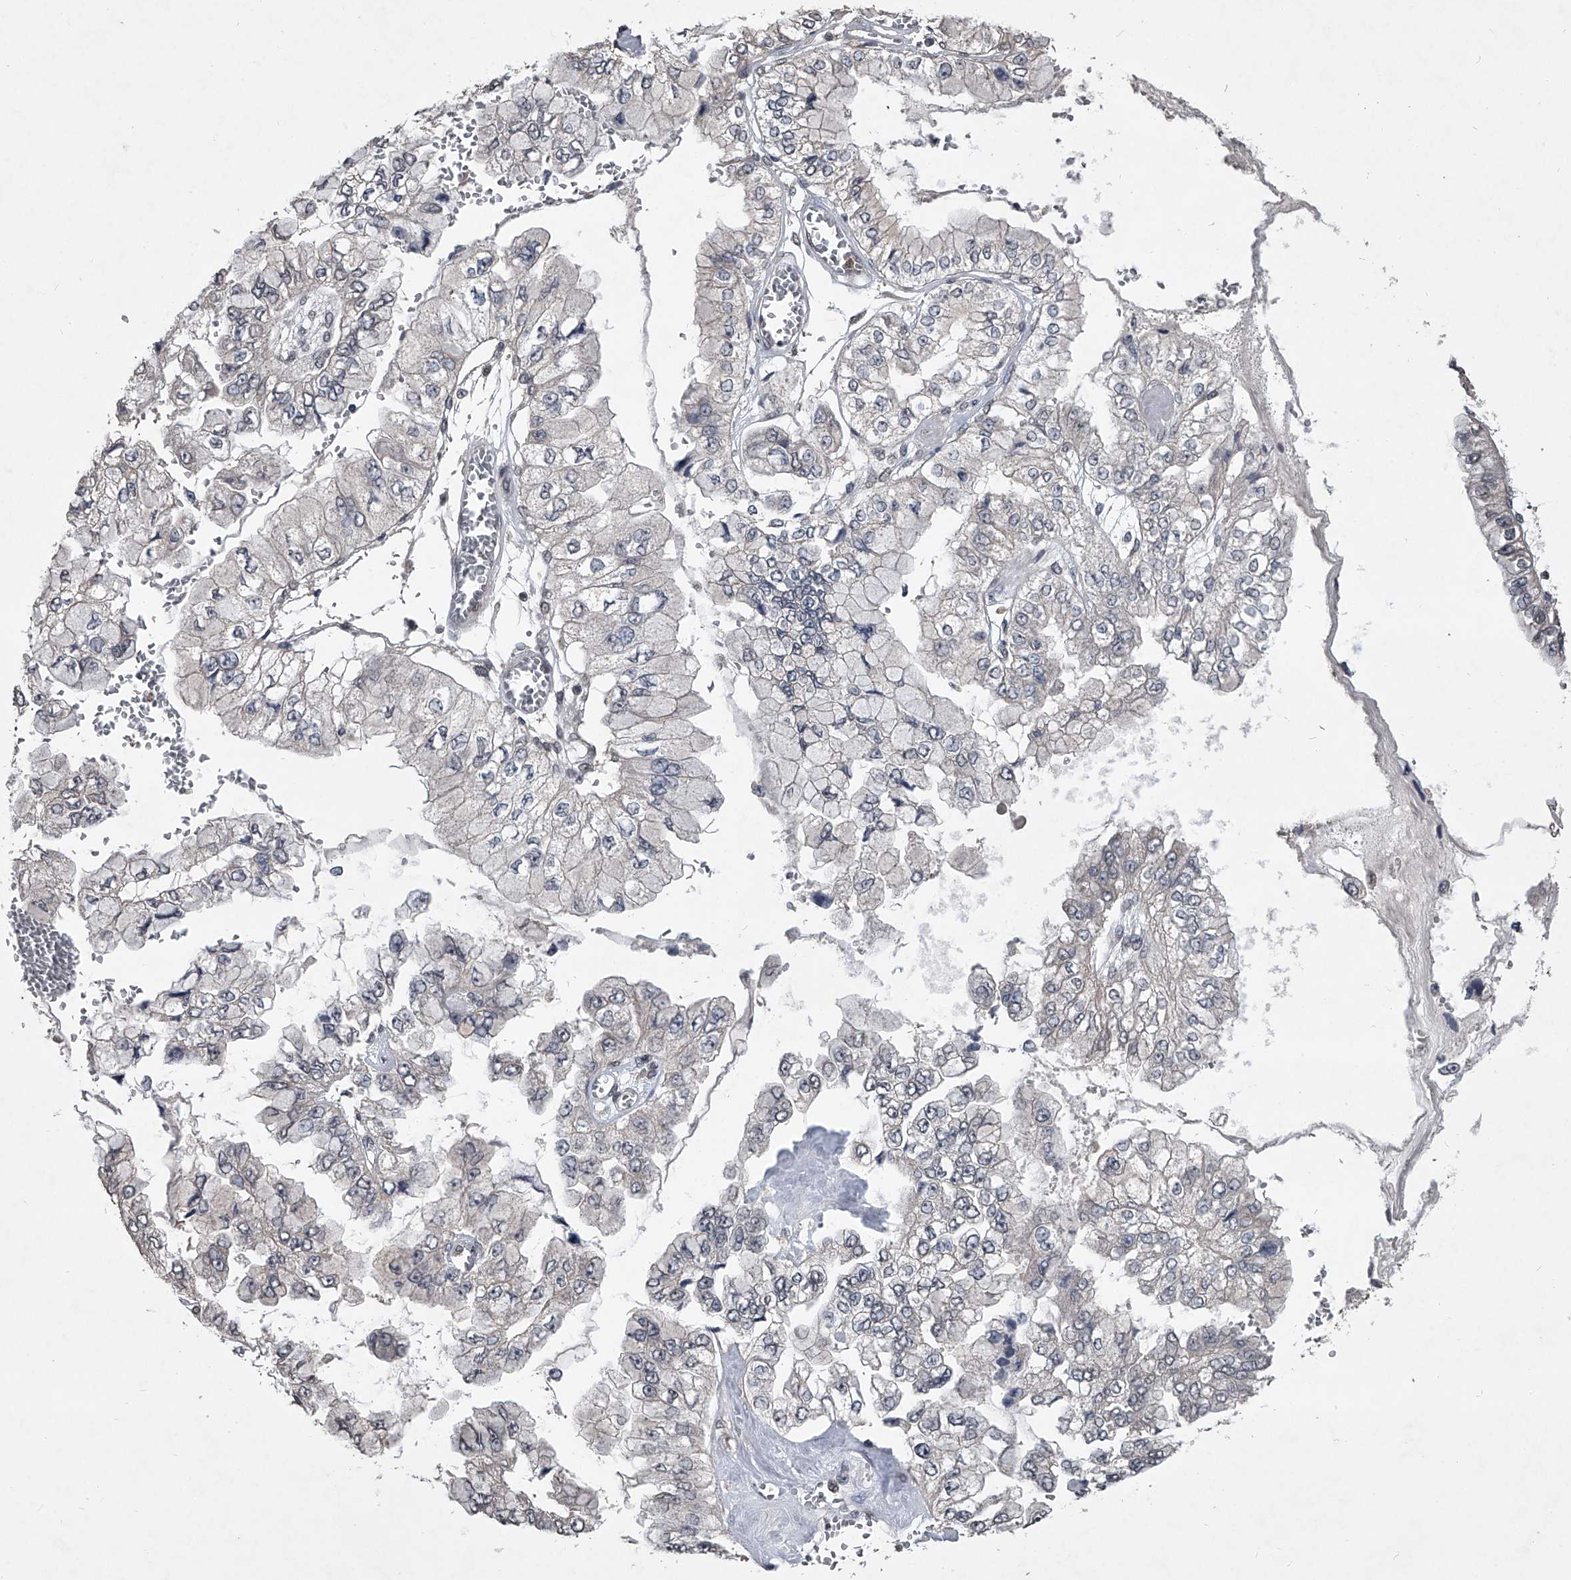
{"staining": {"intensity": "negative", "quantity": "none", "location": "none"}, "tissue": "liver cancer", "cell_type": "Tumor cells", "image_type": "cancer", "snomed": [{"axis": "morphology", "description": "Cholangiocarcinoma"}, {"axis": "topography", "description": "Liver"}], "caption": "Liver cancer (cholangiocarcinoma) was stained to show a protein in brown. There is no significant expression in tumor cells.", "gene": "TSNAX", "patient": {"sex": "female", "age": 79}}